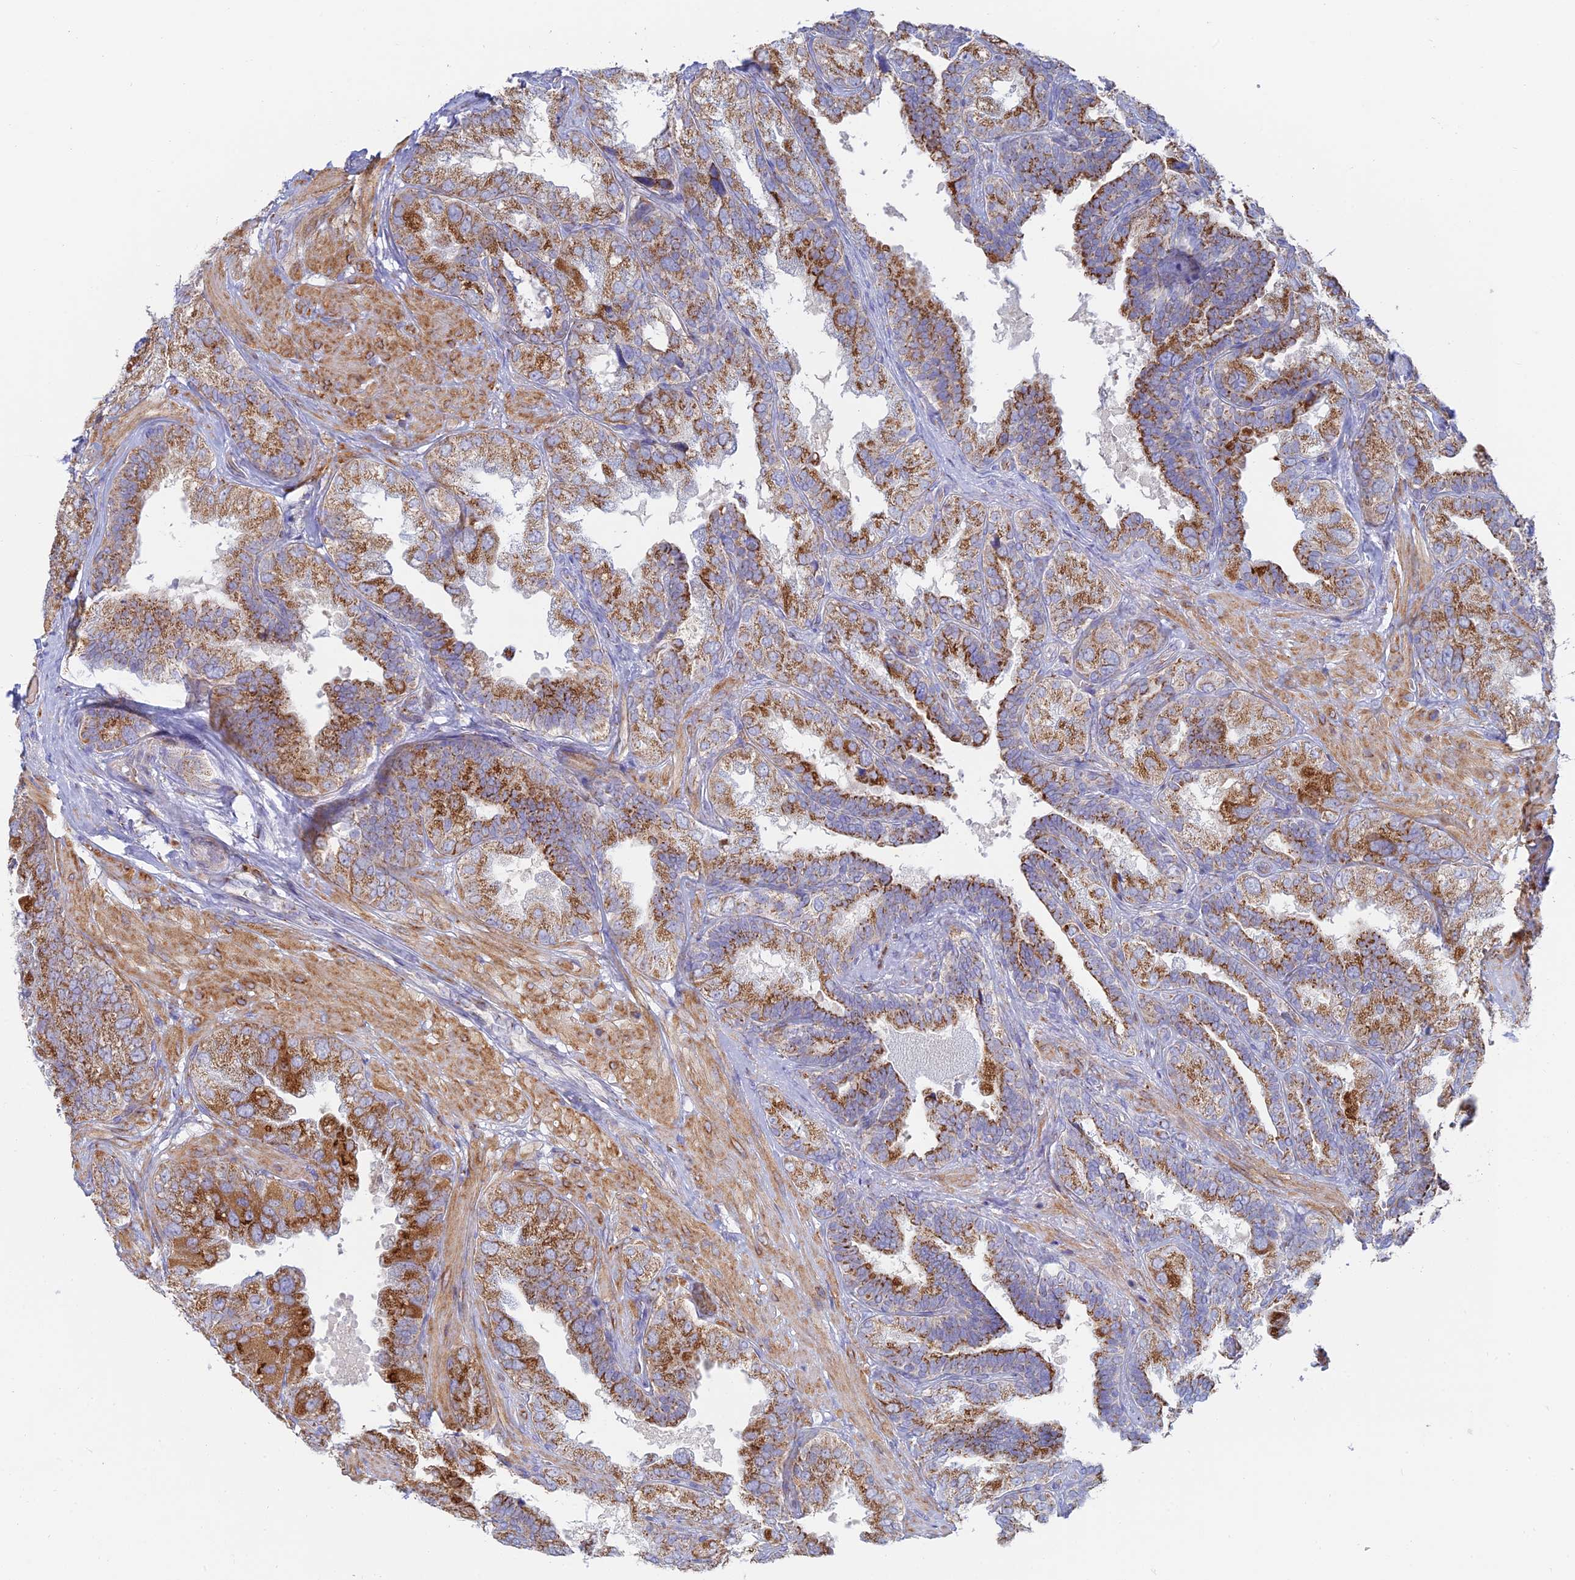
{"staining": {"intensity": "moderate", "quantity": ">75%", "location": "cytoplasmic/membranous"}, "tissue": "seminal vesicle", "cell_type": "Glandular cells", "image_type": "normal", "snomed": [{"axis": "morphology", "description": "Normal tissue, NOS"}, {"axis": "topography", "description": "Seminal veicle"}, {"axis": "topography", "description": "Peripheral nerve tissue"}], "caption": "Benign seminal vesicle exhibits moderate cytoplasmic/membranous staining in approximately >75% of glandular cells Immunohistochemistry (ihc) stains the protein of interest in brown and the nuclei are stained blue..", "gene": "ENSG00000267561", "patient": {"sex": "male", "age": 63}}